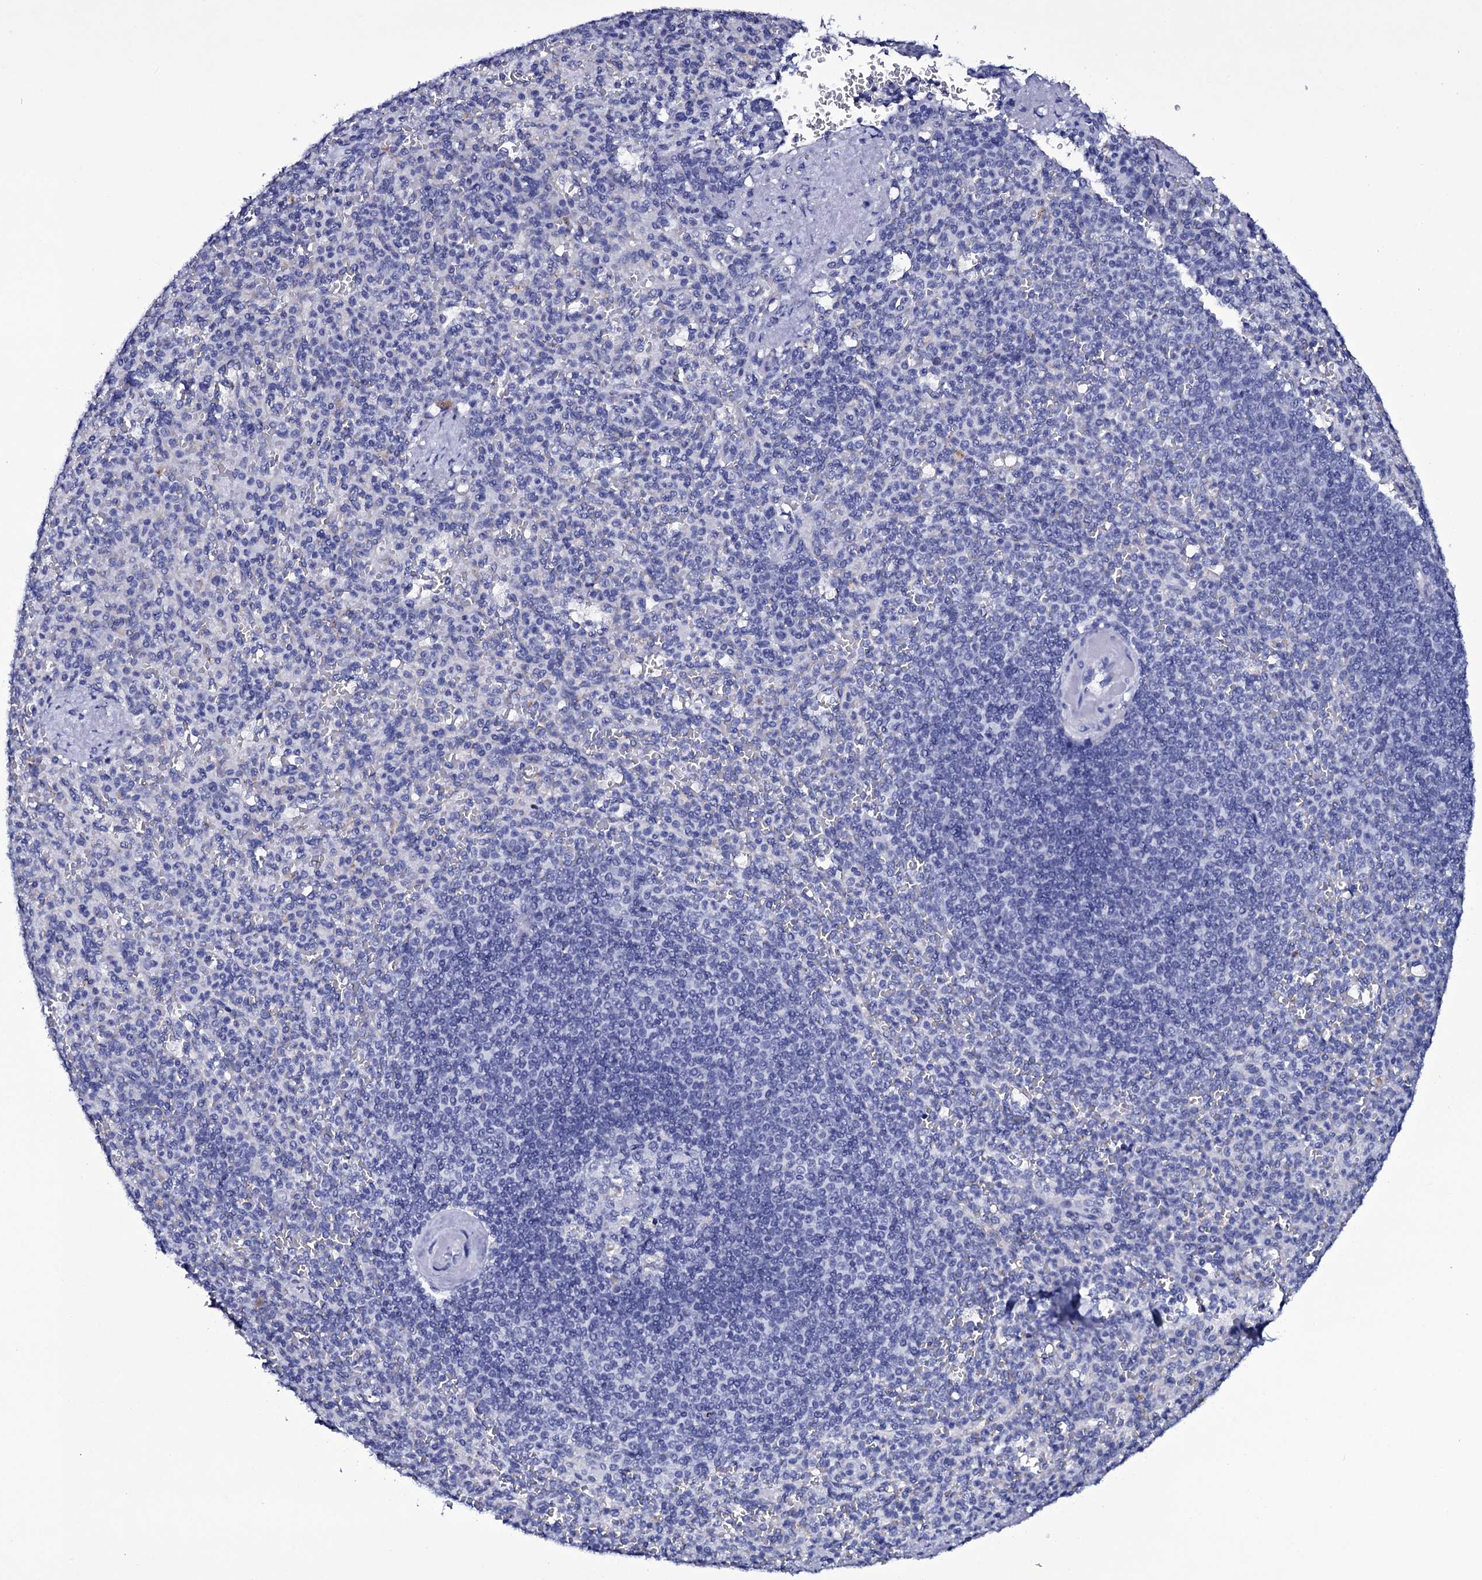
{"staining": {"intensity": "negative", "quantity": "none", "location": "none"}, "tissue": "spleen", "cell_type": "Cells in red pulp", "image_type": "normal", "snomed": [{"axis": "morphology", "description": "Normal tissue, NOS"}, {"axis": "topography", "description": "Spleen"}], "caption": "High power microscopy histopathology image of an IHC image of benign spleen, revealing no significant expression in cells in red pulp. (DAB immunohistochemistry (IHC), high magnification).", "gene": "ITPRID2", "patient": {"sex": "female", "age": 74}}